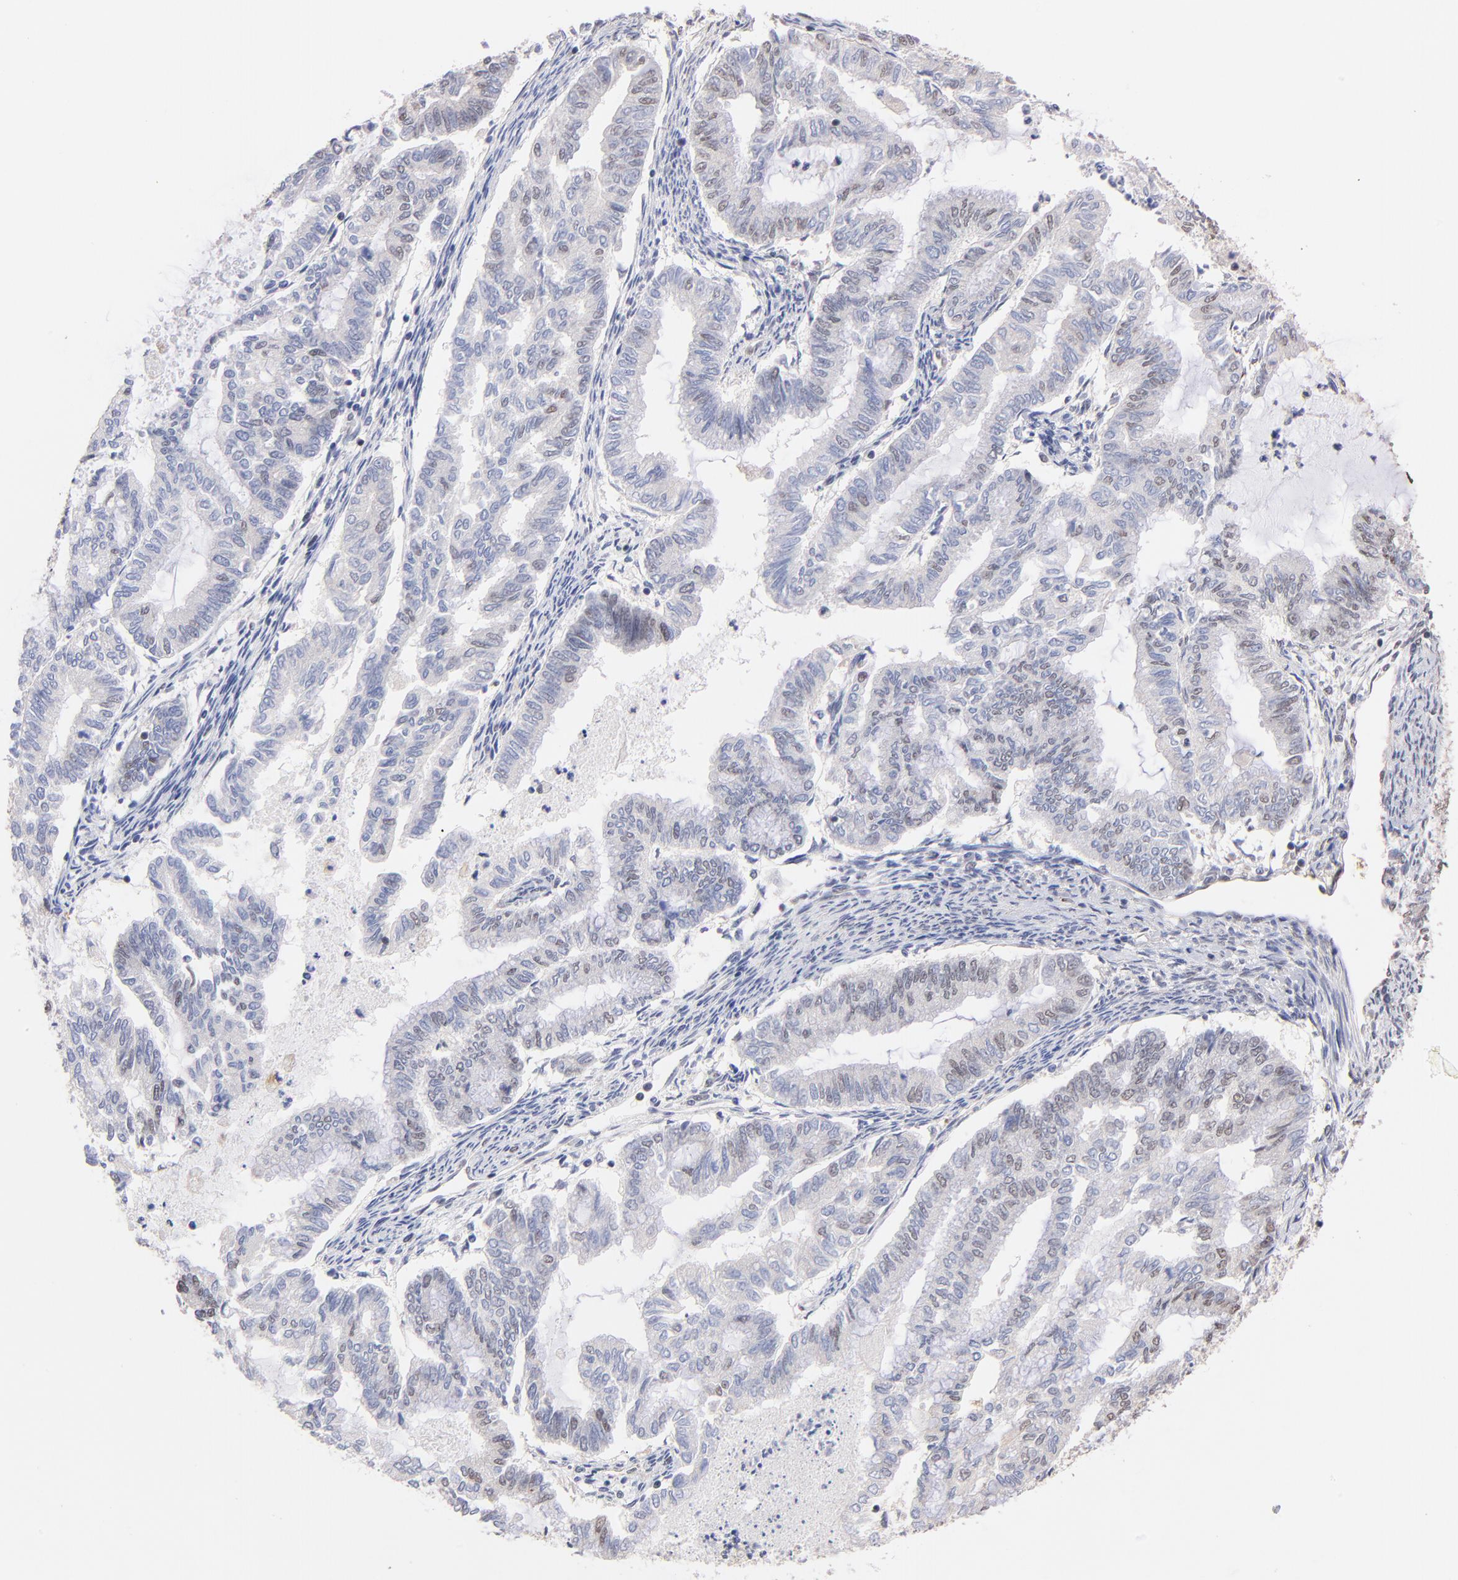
{"staining": {"intensity": "negative", "quantity": "none", "location": "none"}, "tissue": "endometrial cancer", "cell_type": "Tumor cells", "image_type": "cancer", "snomed": [{"axis": "morphology", "description": "Adenocarcinoma, NOS"}, {"axis": "topography", "description": "Endometrium"}], "caption": "A high-resolution image shows immunohistochemistry staining of endometrial adenocarcinoma, which displays no significant staining in tumor cells.", "gene": "RIBC2", "patient": {"sex": "female", "age": 79}}